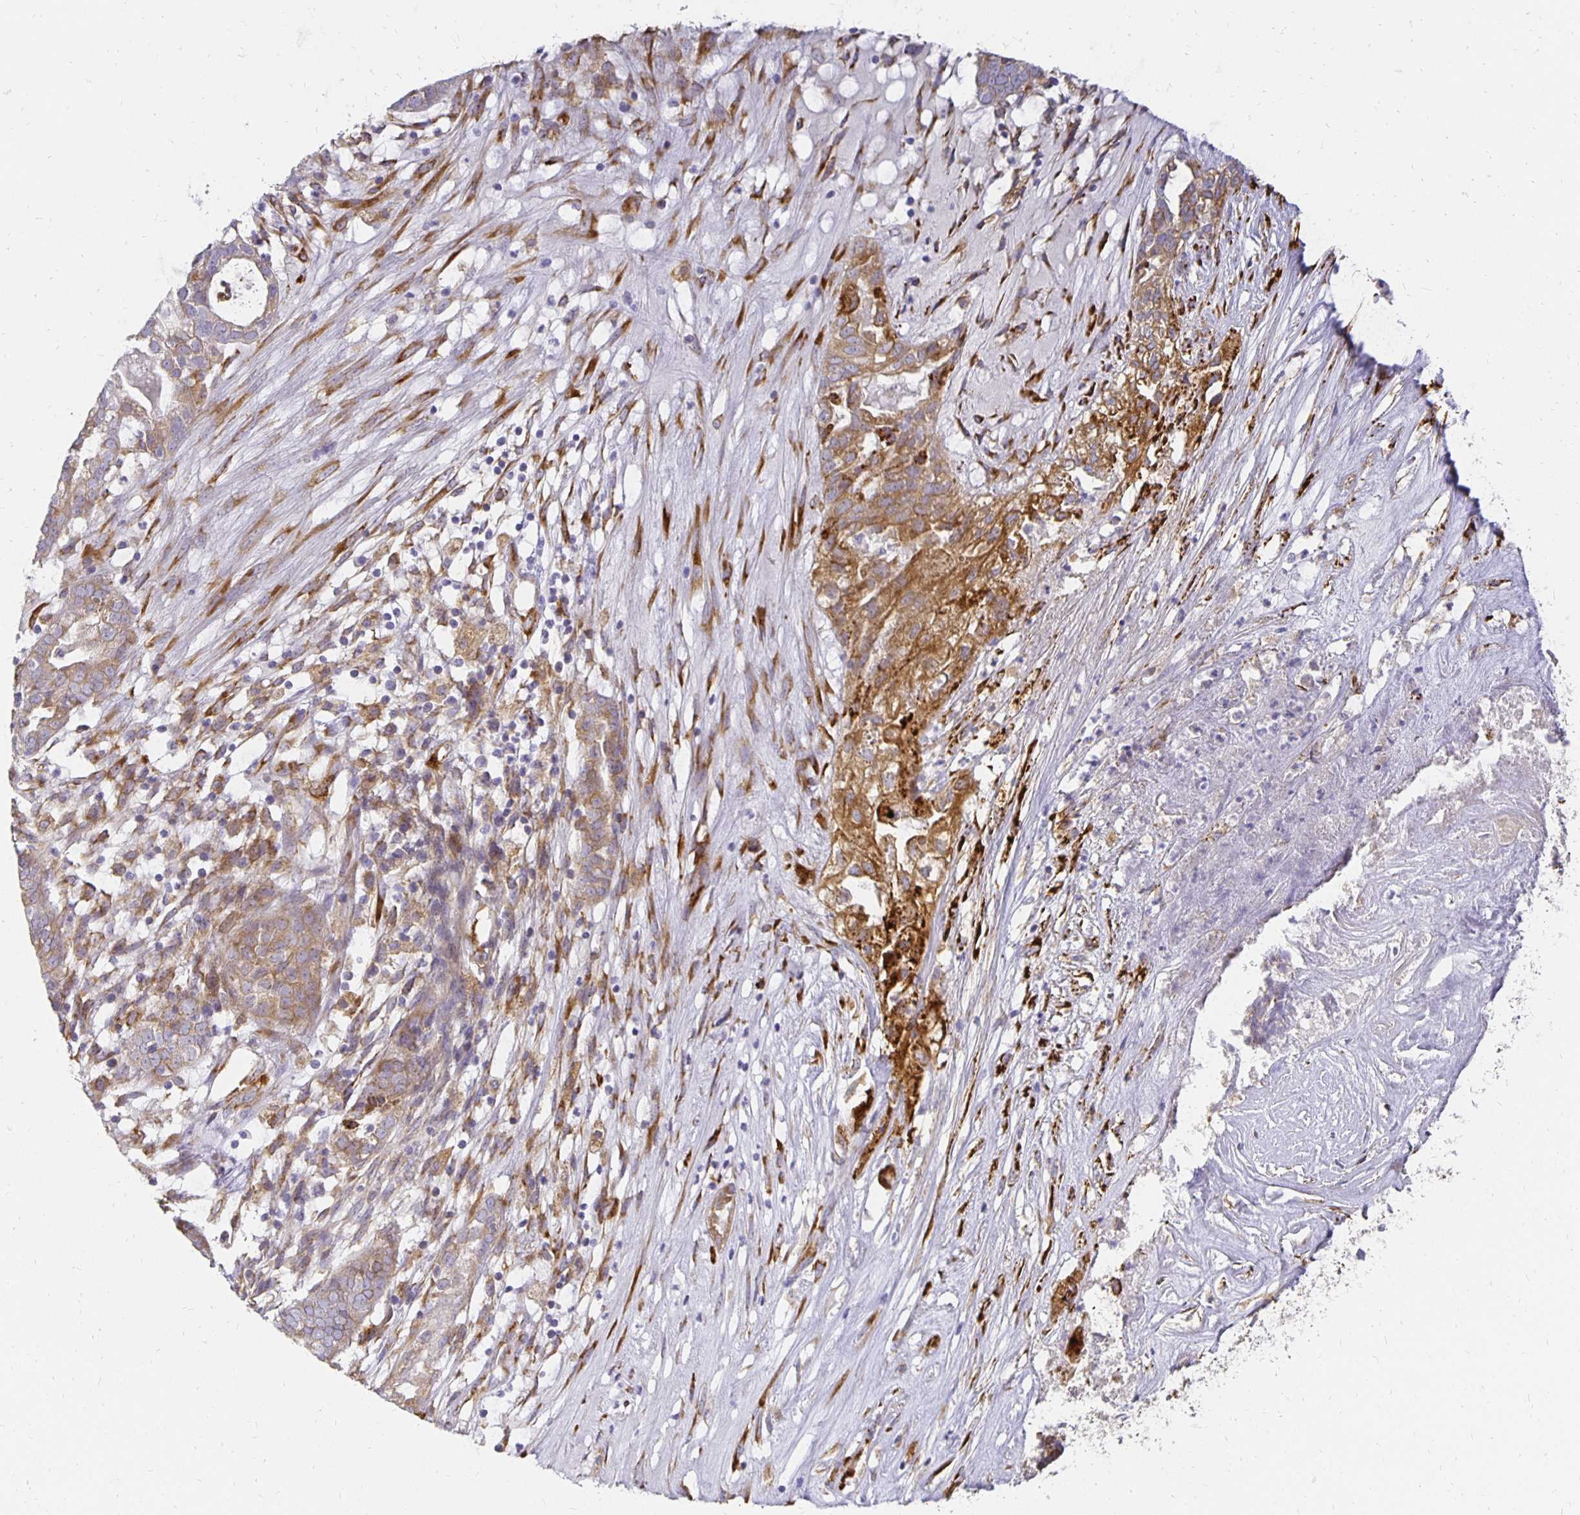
{"staining": {"intensity": "weak", "quantity": ">75%", "location": "cytoplasmic/membranous"}, "tissue": "ovarian cancer", "cell_type": "Tumor cells", "image_type": "cancer", "snomed": [{"axis": "morphology", "description": "Carcinoma, endometroid"}, {"axis": "topography", "description": "Ovary"}], "caption": "Ovarian endometroid carcinoma stained for a protein exhibits weak cytoplasmic/membranous positivity in tumor cells.", "gene": "PLOD1", "patient": {"sex": "female", "age": 64}}